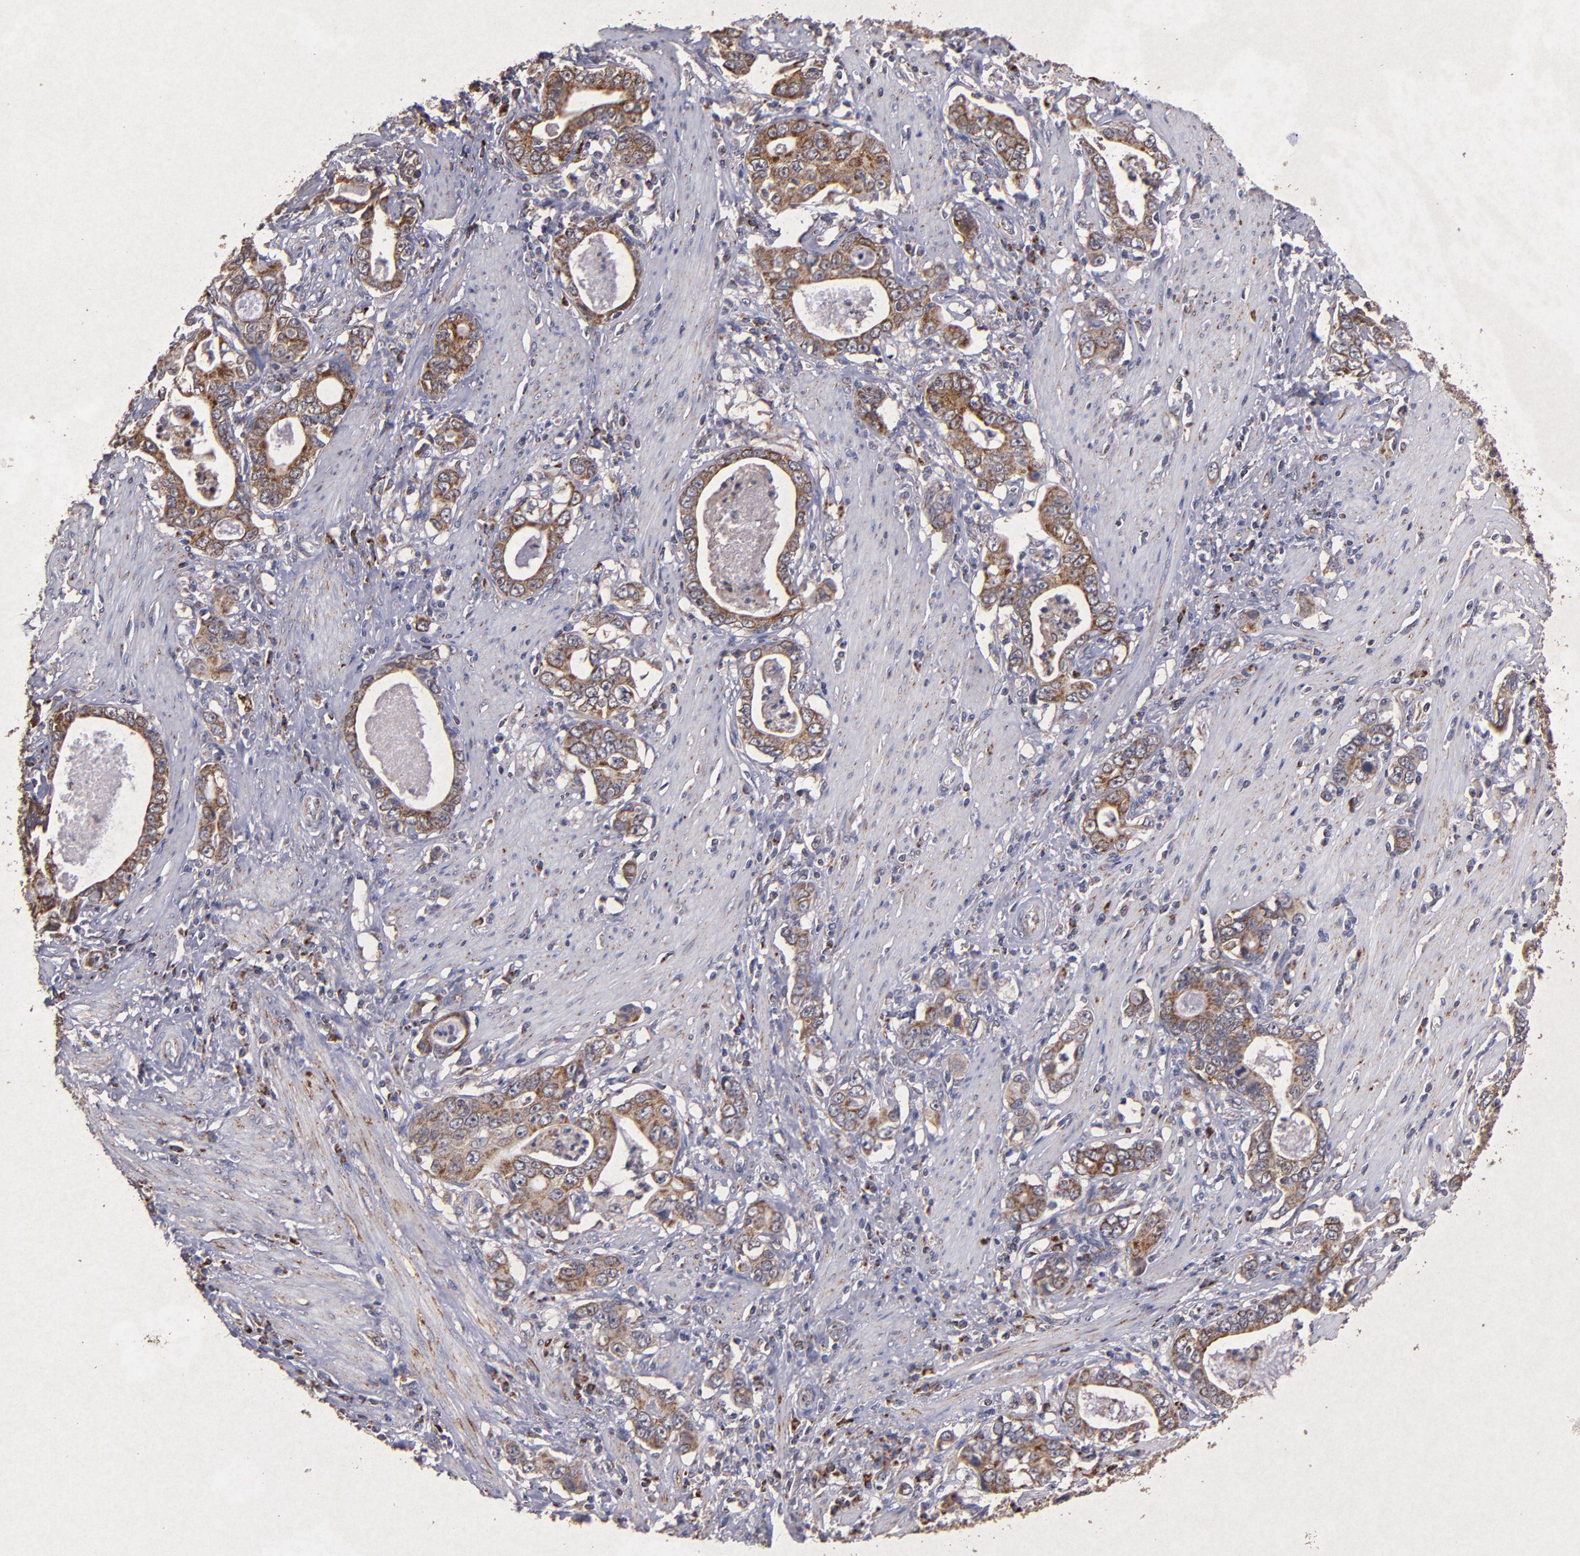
{"staining": {"intensity": "weak", "quantity": ">75%", "location": "cytoplasmic/membranous"}, "tissue": "stomach cancer", "cell_type": "Tumor cells", "image_type": "cancer", "snomed": [{"axis": "morphology", "description": "Adenocarcinoma, NOS"}, {"axis": "topography", "description": "Stomach, lower"}], "caption": "Immunohistochemistry (IHC) of human stomach cancer reveals low levels of weak cytoplasmic/membranous staining in about >75% of tumor cells. Immunohistochemistry (IHC) stains the protein of interest in brown and the nuclei are stained blue.", "gene": "TIMM9", "patient": {"sex": "female", "age": 72}}